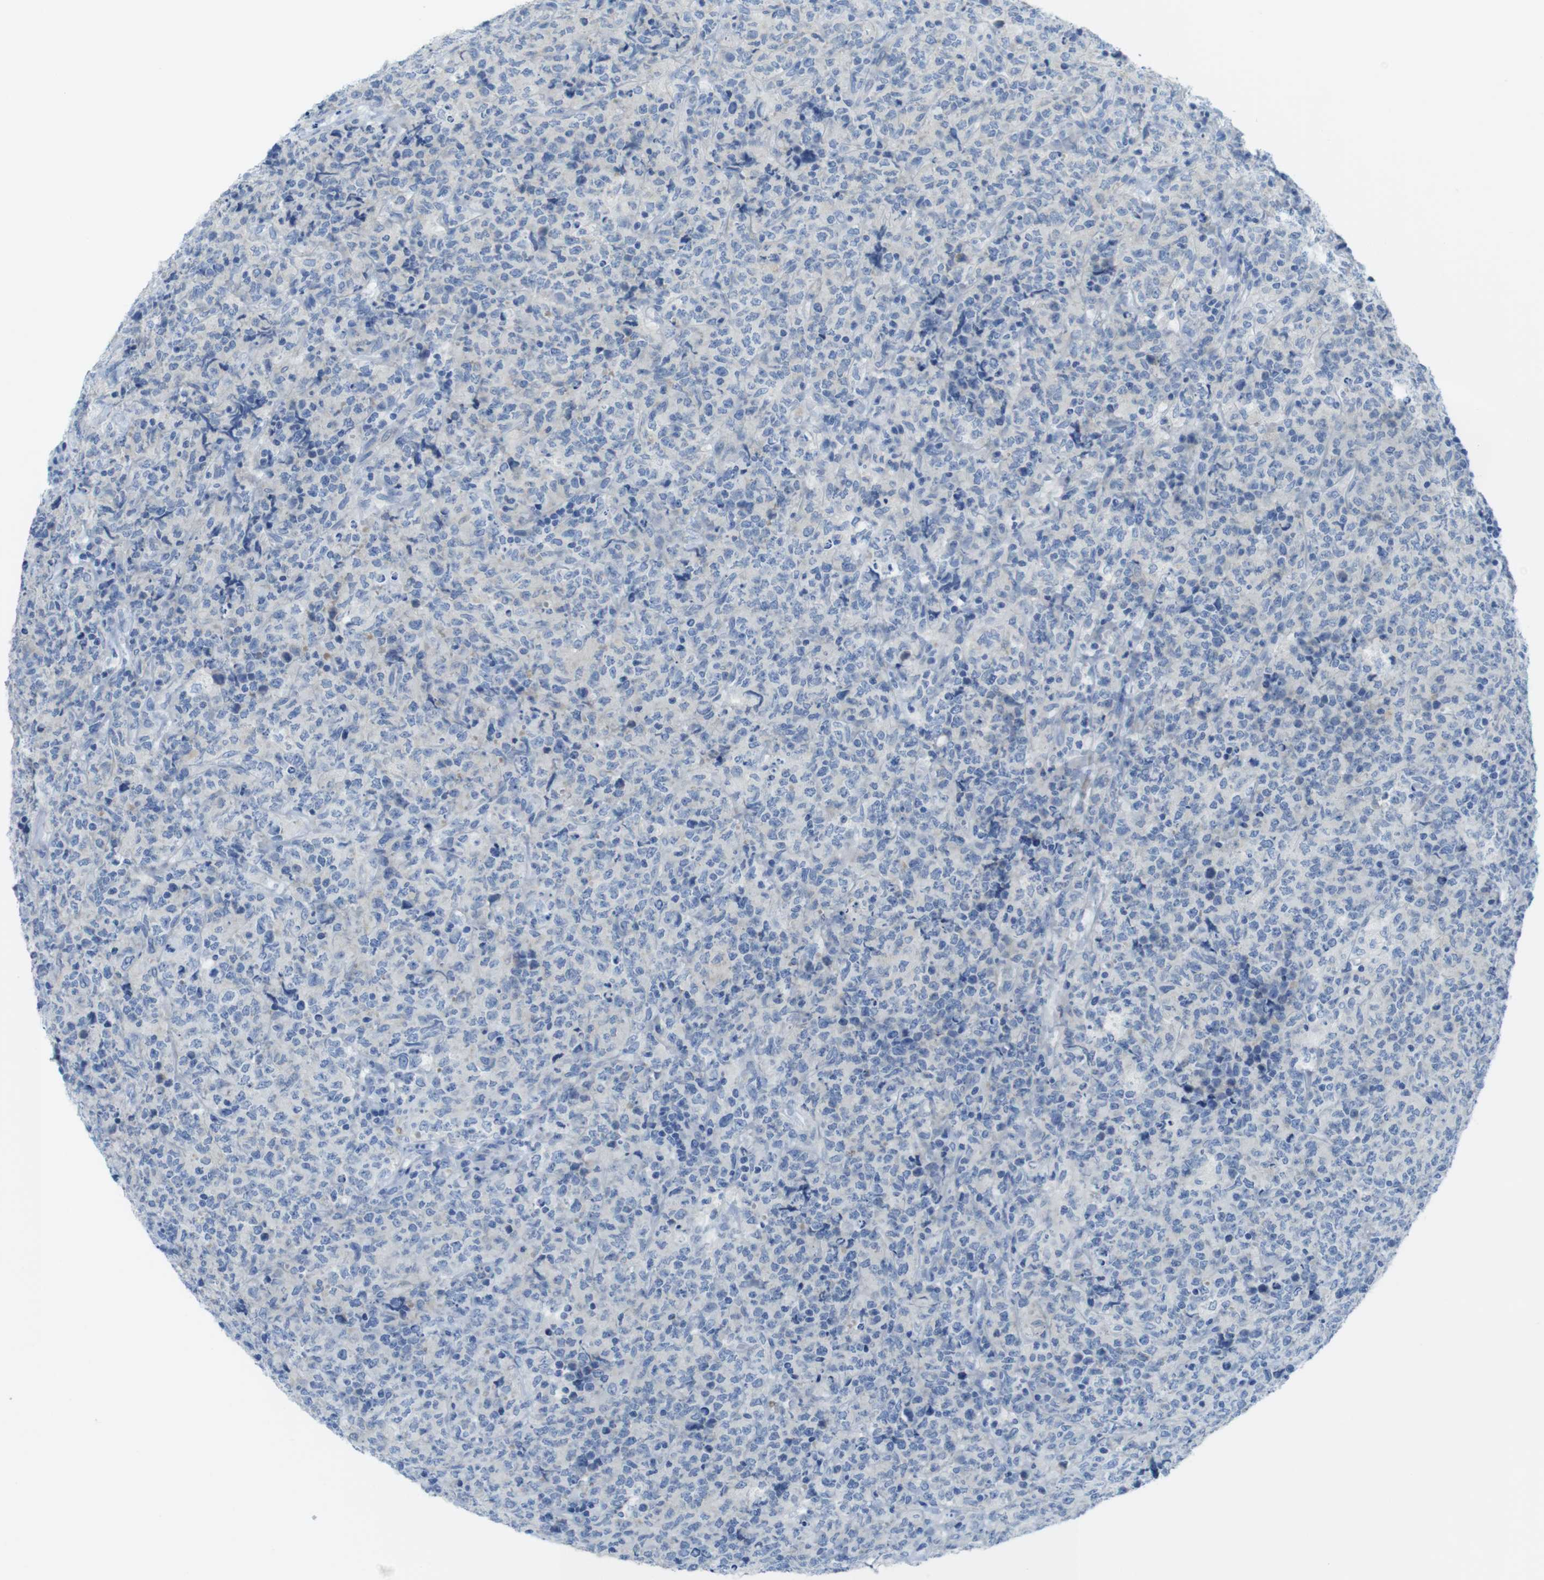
{"staining": {"intensity": "negative", "quantity": "none", "location": "none"}, "tissue": "lymphoma", "cell_type": "Tumor cells", "image_type": "cancer", "snomed": [{"axis": "morphology", "description": "Malignant lymphoma, non-Hodgkin's type, High grade"}, {"axis": "topography", "description": "Tonsil"}], "caption": "The histopathology image displays no significant staining in tumor cells of lymphoma.", "gene": "ASIC5", "patient": {"sex": "female", "age": 36}}